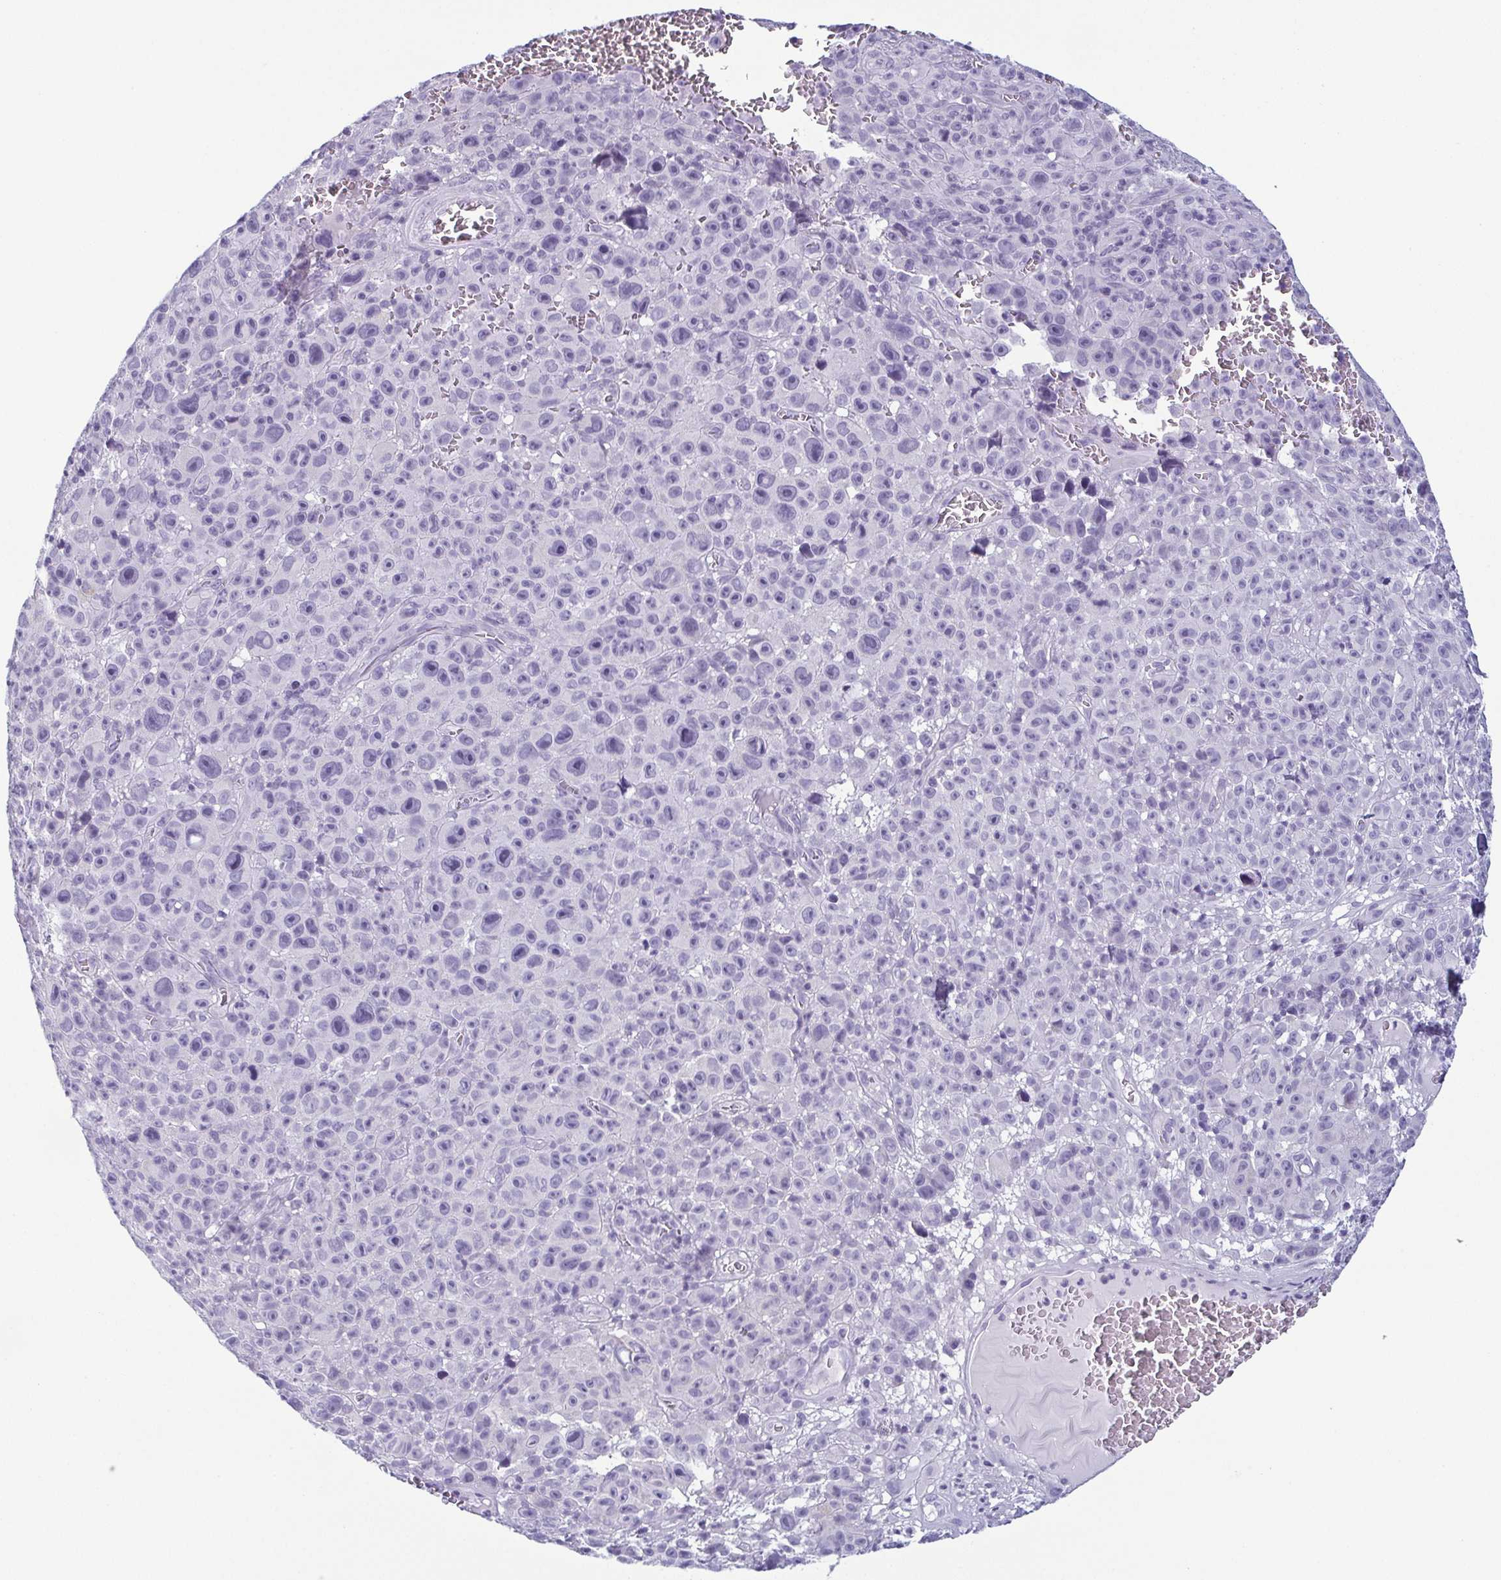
{"staining": {"intensity": "negative", "quantity": "none", "location": "none"}, "tissue": "melanoma", "cell_type": "Tumor cells", "image_type": "cancer", "snomed": [{"axis": "morphology", "description": "Malignant melanoma, NOS"}, {"axis": "topography", "description": "Skin"}], "caption": "Protein analysis of melanoma demonstrates no significant expression in tumor cells.", "gene": "KRT78", "patient": {"sex": "female", "age": 82}}